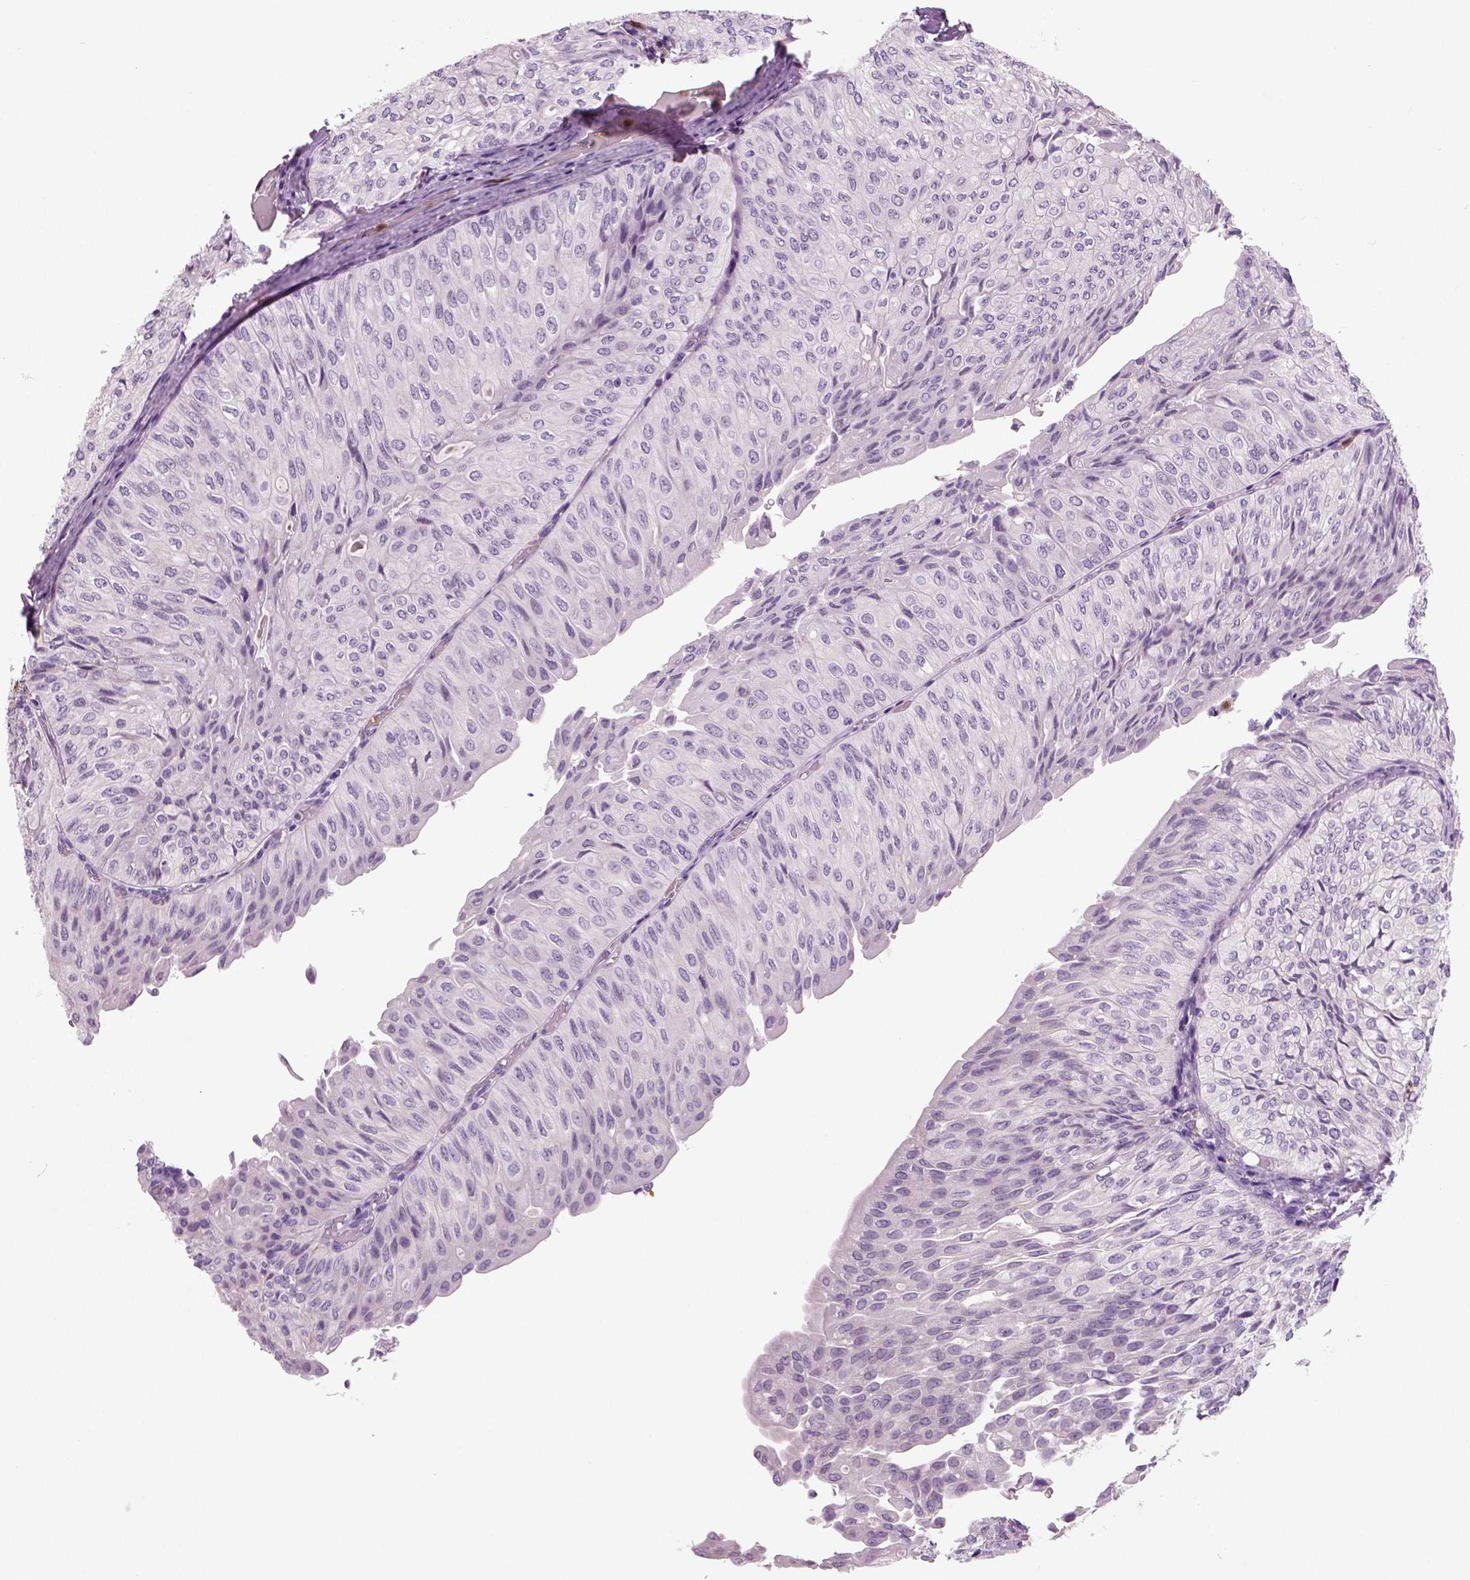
{"staining": {"intensity": "negative", "quantity": "none", "location": "none"}, "tissue": "urothelial cancer", "cell_type": "Tumor cells", "image_type": "cancer", "snomed": [{"axis": "morphology", "description": "Urothelial carcinoma, NOS"}, {"axis": "topography", "description": "Urinary bladder"}], "caption": "Immunohistochemical staining of transitional cell carcinoma shows no significant expression in tumor cells. (IHC, brightfield microscopy, high magnification).", "gene": "NECAB2", "patient": {"sex": "male", "age": 62}}